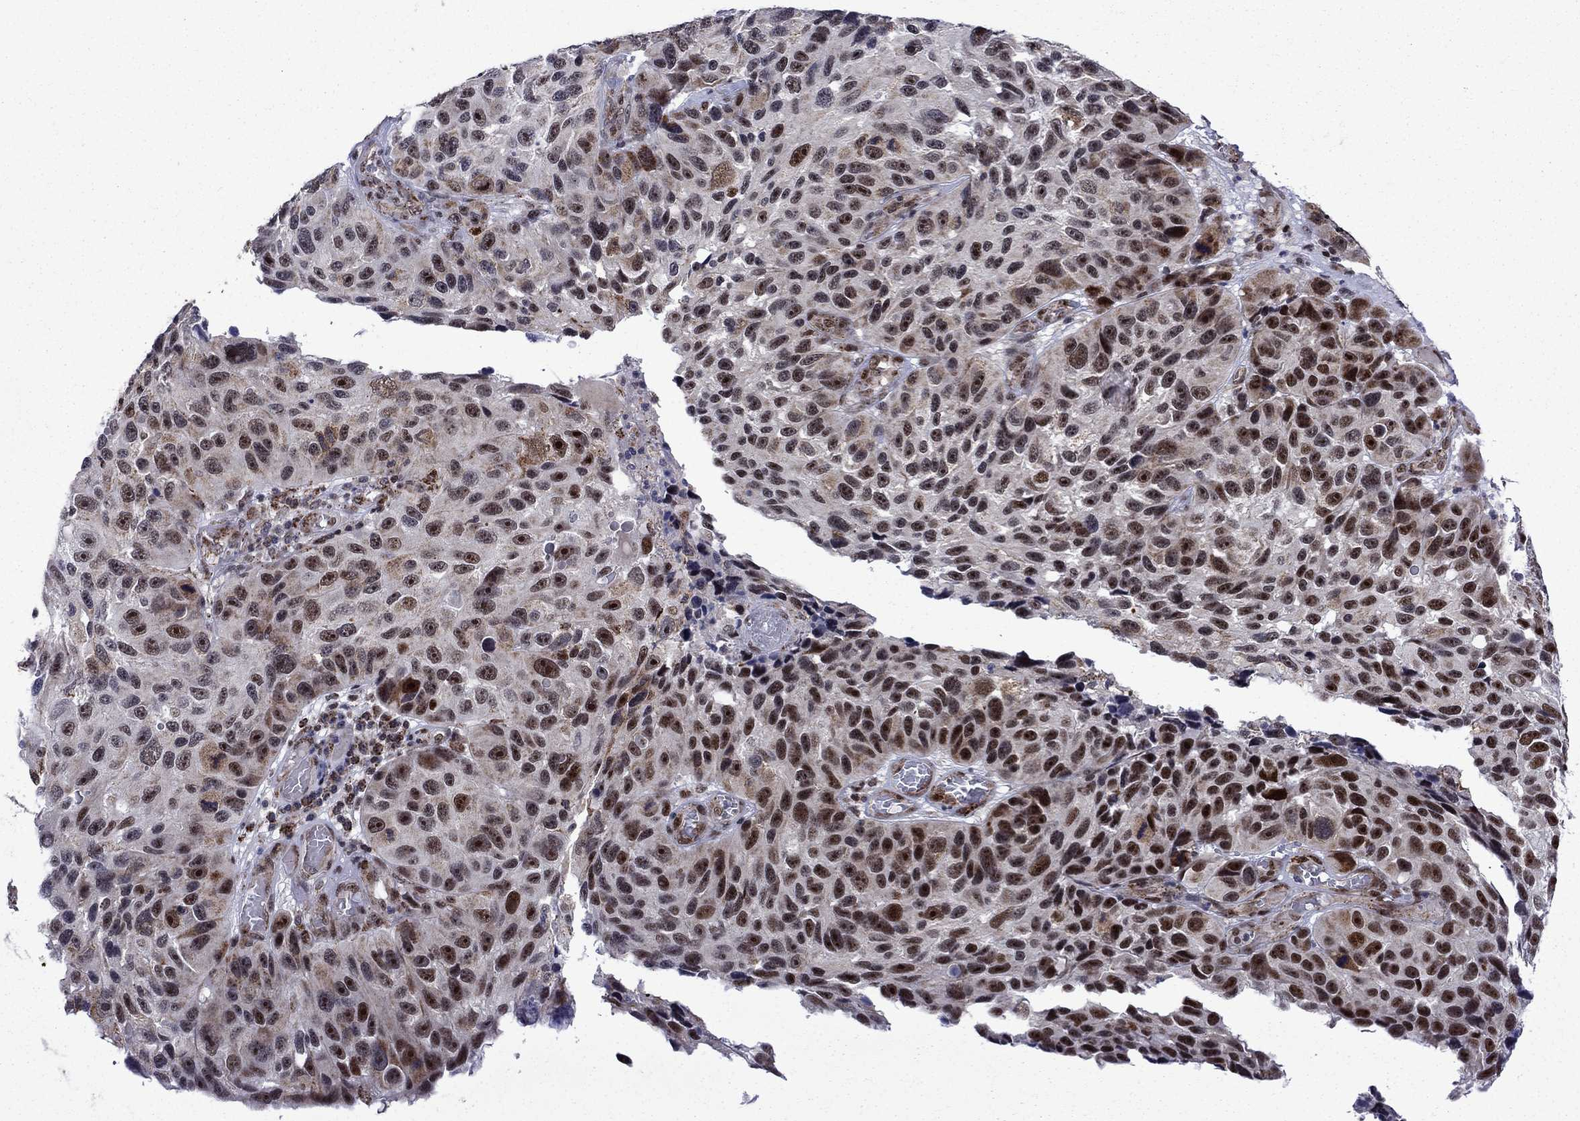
{"staining": {"intensity": "strong", "quantity": "<25%", "location": "nuclear"}, "tissue": "melanoma", "cell_type": "Tumor cells", "image_type": "cancer", "snomed": [{"axis": "morphology", "description": "Malignant melanoma, NOS"}, {"axis": "topography", "description": "Skin"}], "caption": "Protein staining of malignant melanoma tissue shows strong nuclear expression in approximately <25% of tumor cells. (Brightfield microscopy of DAB IHC at high magnification).", "gene": "SURF2", "patient": {"sex": "male", "age": 53}}